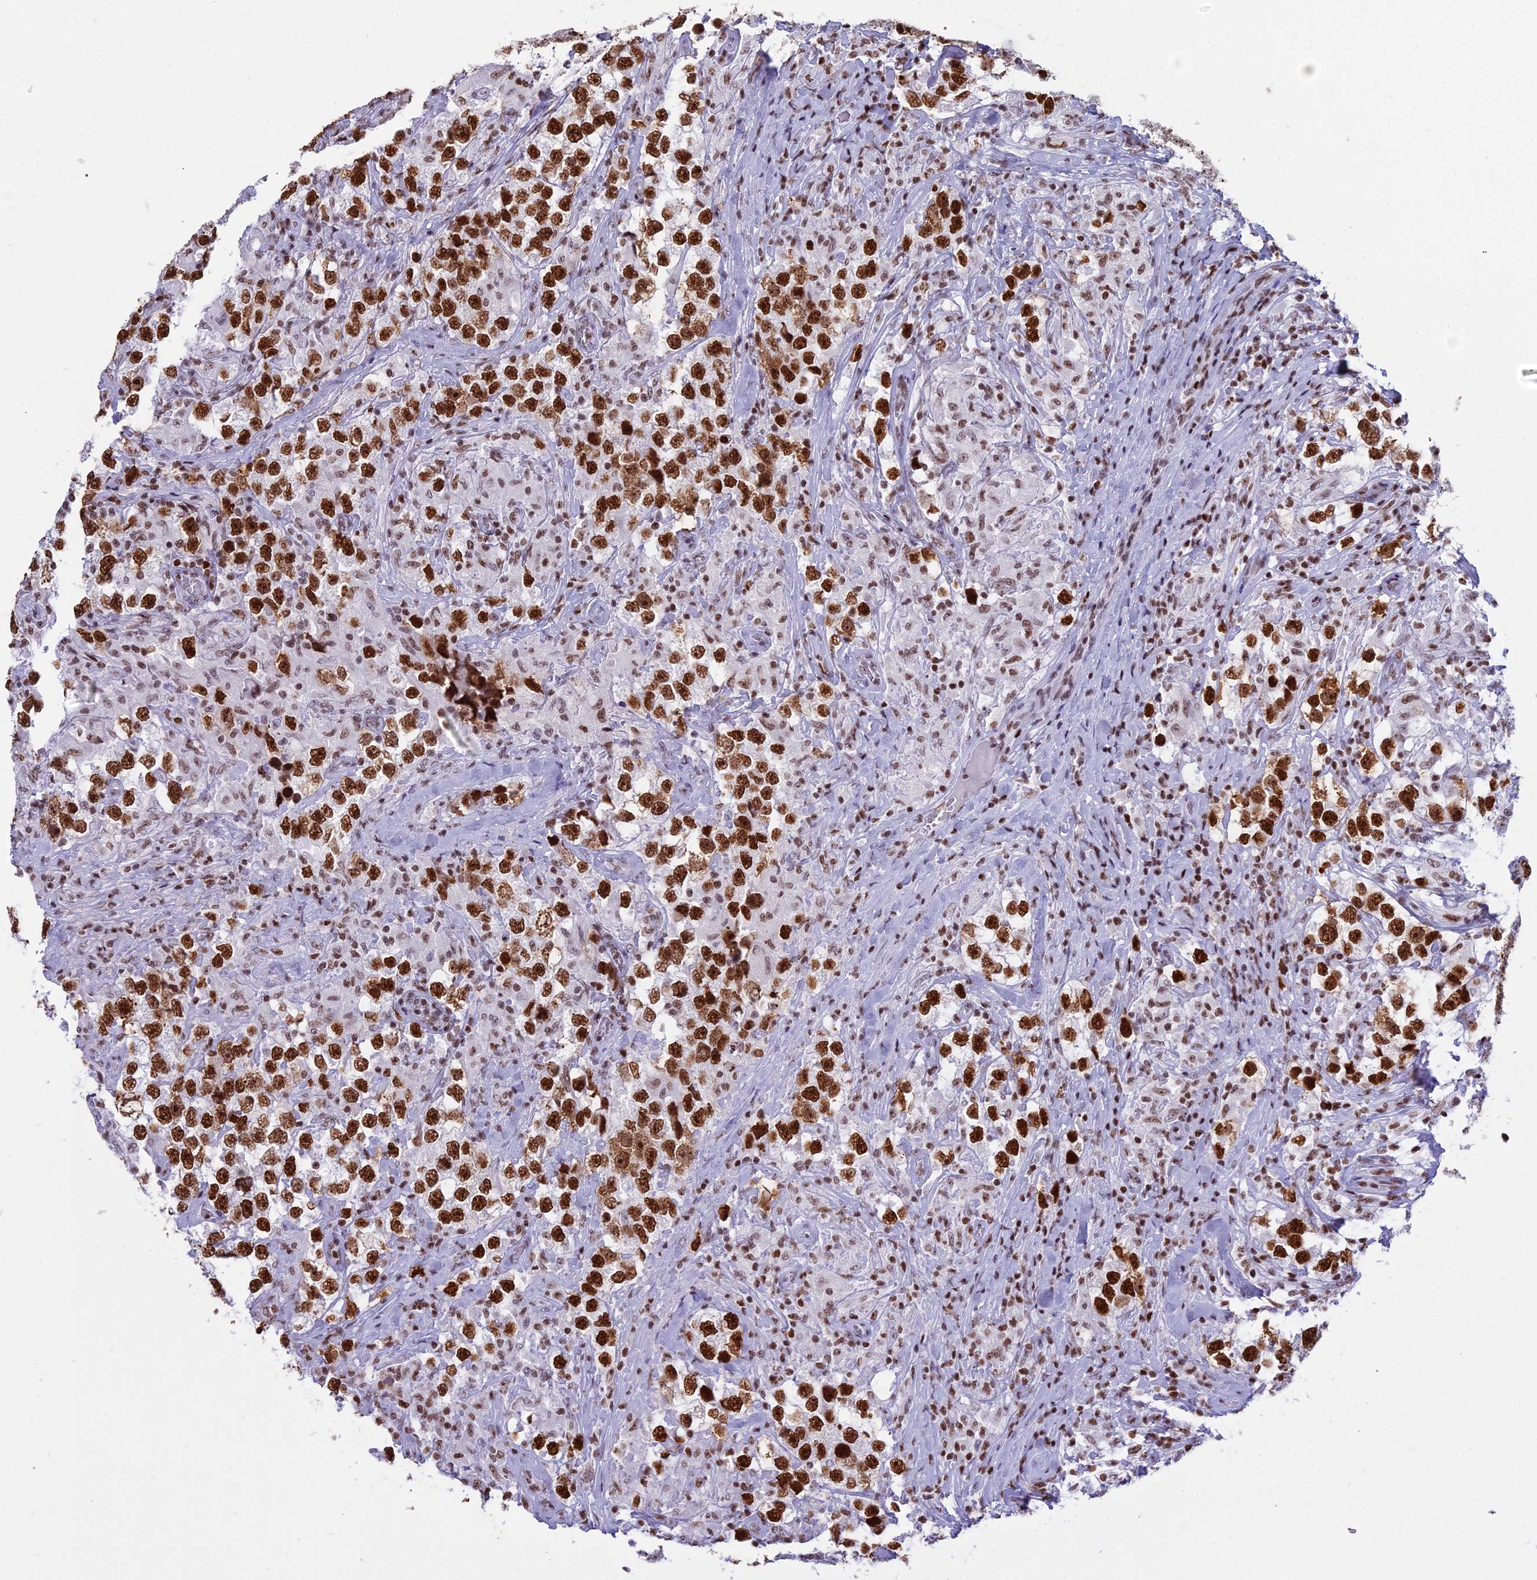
{"staining": {"intensity": "strong", "quantity": ">75%", "location": "nuclear"}, "tissue": "testis cancer", "cell_type": "Tumor cells", "image_type": "cancer", "snomed": [{"axis": "morphology", "description": "Seminoma, NOS"}, {"axis": "topography", "description": "Testis"}], "caption": "Strong nuclear protein expression is identified in about >75% of tumor cells in testis cancer (seminoma). (DAB (3,3'-diaminobenzidine) = brown stain, brightfield microscopy at high magnification).", "gene": "PARP1", "patient": {"sex": "male", "age": 46}}